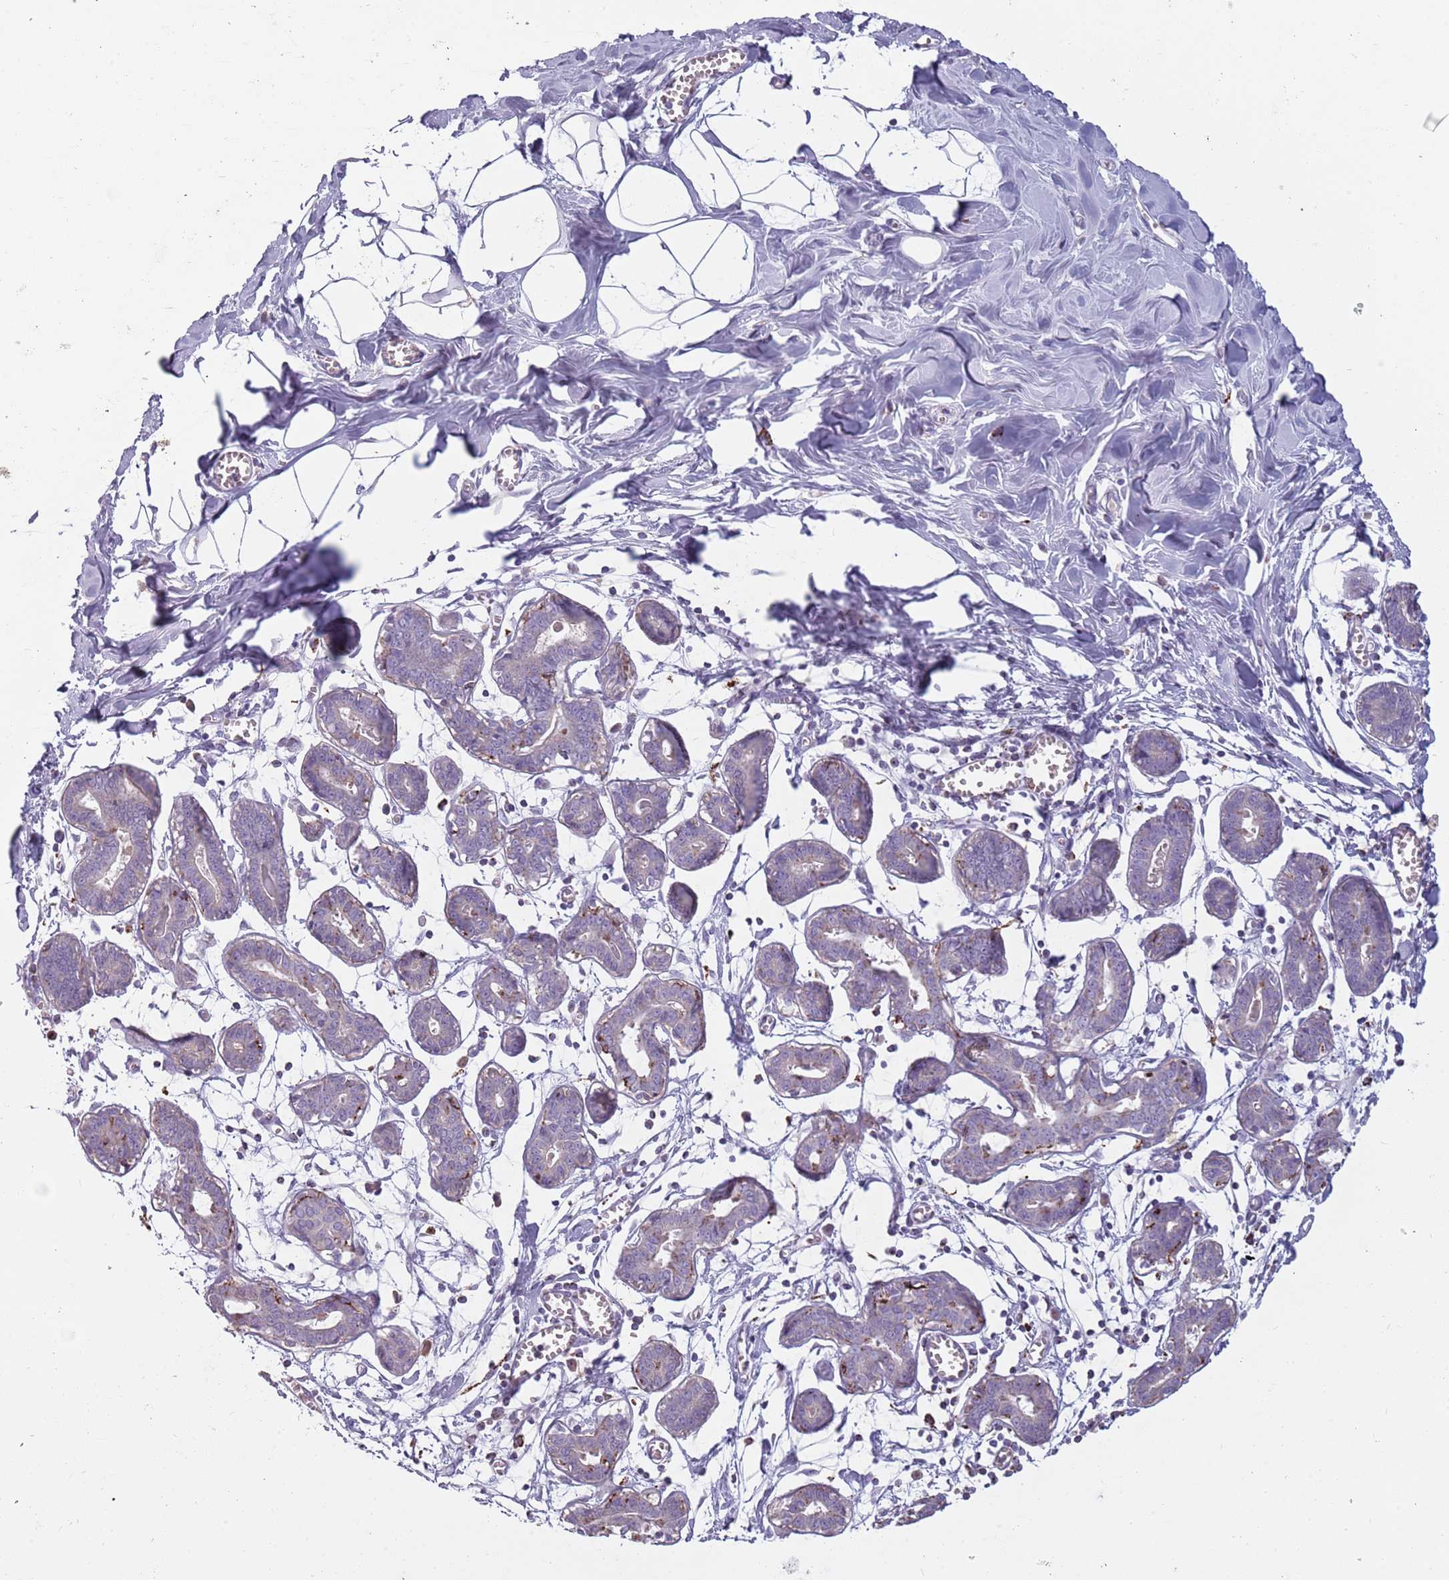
{"staining": {"intensity": "negative", "quantity": "none", "location": "none"}, "tissue": "breast", "cell_type": "Adipocytes", "image_type": "normal", "snomed": [{"axis": "morphology", "description": "Normal tissue, NOS"}, {"axis": "topography", "description": "Breast"}], "caption": "Adipocytes show no significant protein staining in unremarkable breast. (DAB IHC visualized using brightfield microscopy, high magnification).", "gene": "NWD2", "patient": {"sex": "female", "age": 27}}